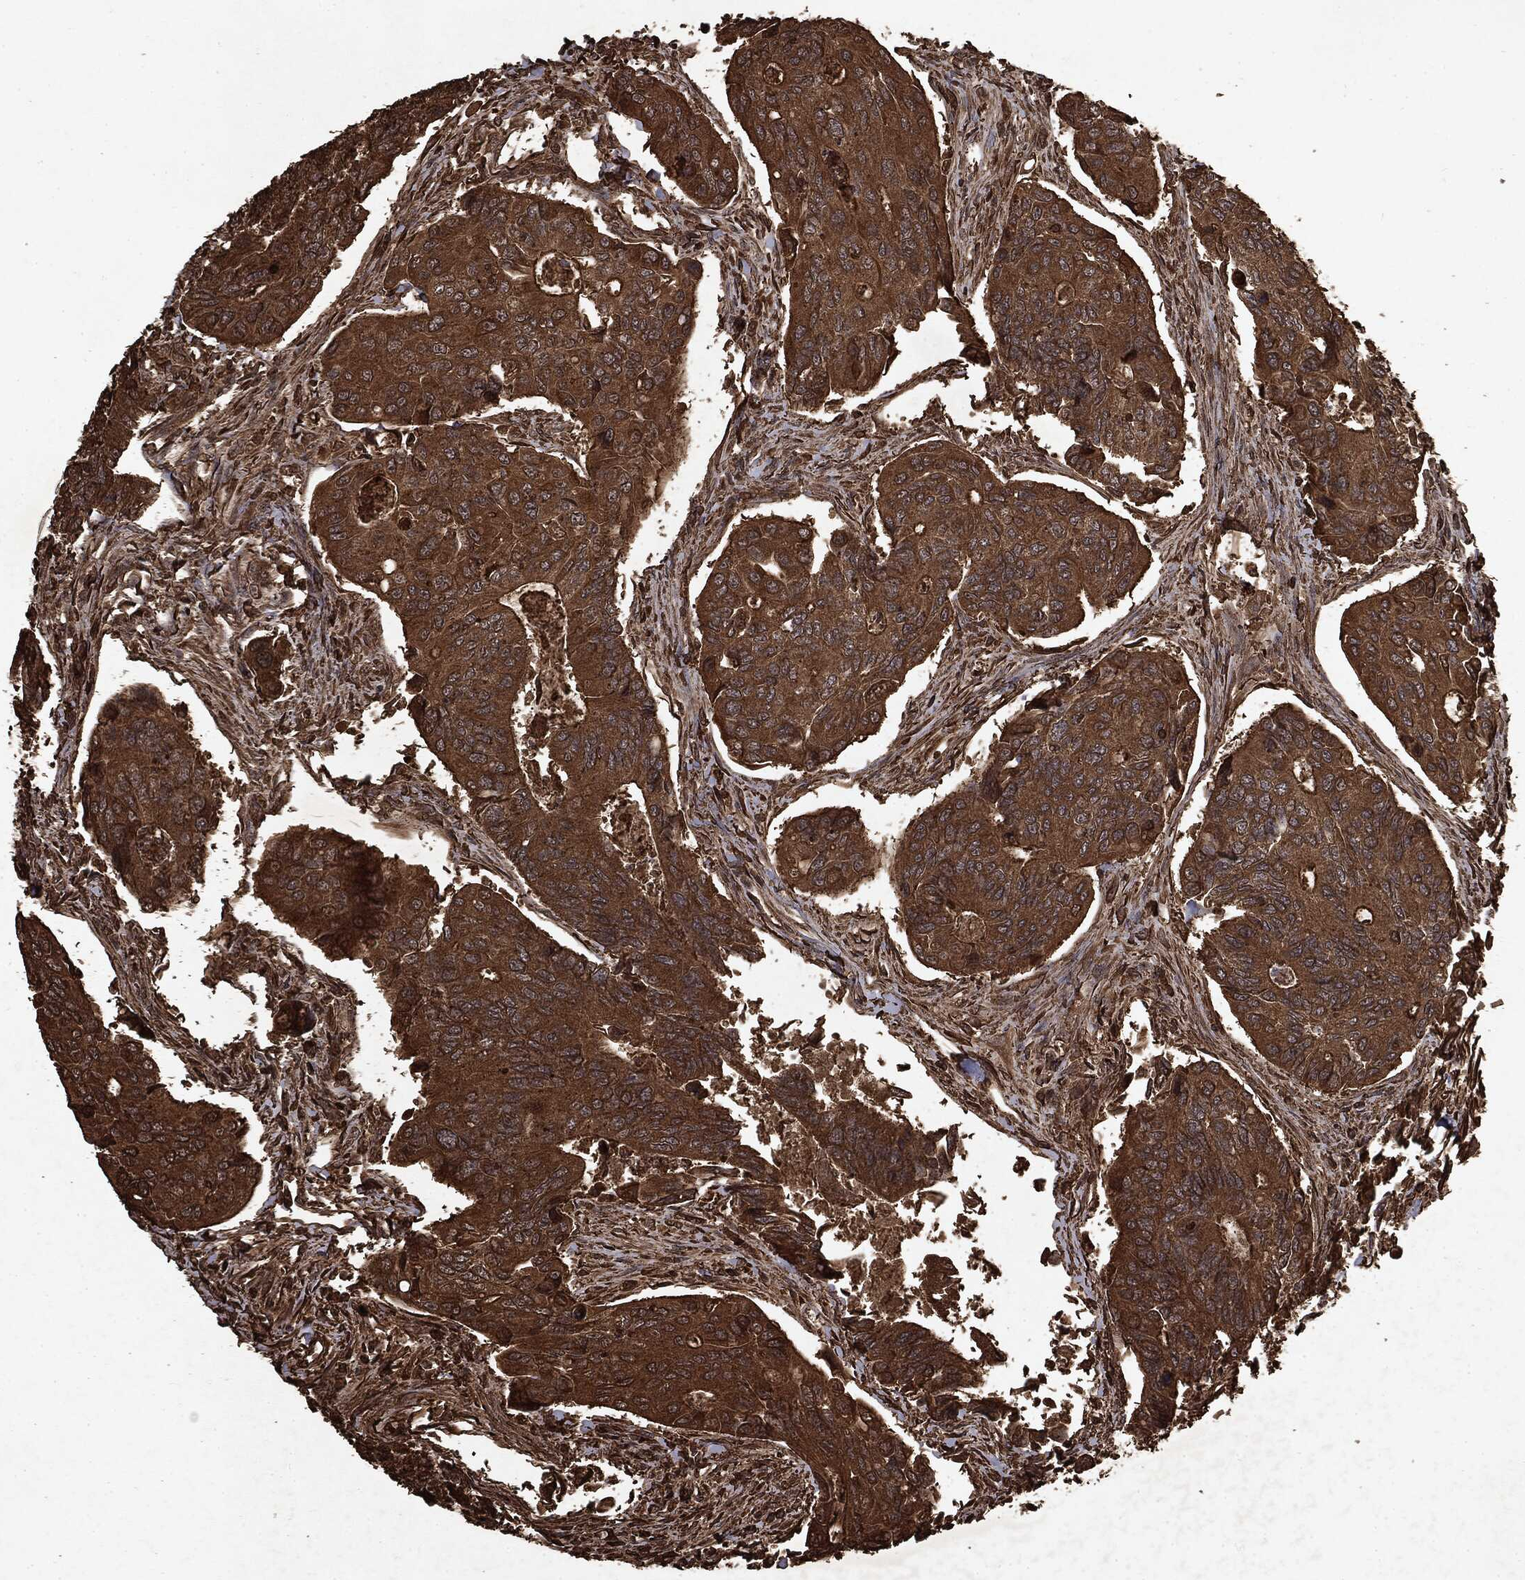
{"staining": {"intensity": "strong", "quantity": ">75%", "location": "cytoplasmic/membranous"}, "tissue": "colorectal cancer", "cell_type": "Tumor cells", "image_type": "cancer", "snomed": [{"axis": "morphology", "description": "Adenocarcinoma, NOS"}, {"axis": "topography", "description": "Colon"}], "caption": "Adenocarcinoma (colorectal) was stained to show a protein in brown. There is high levels of strong cytoplasmic/membranous staining in about >75% of tumor cells.", "gene": "ARAF", "patient": {"sex": "female", "age": 67}}